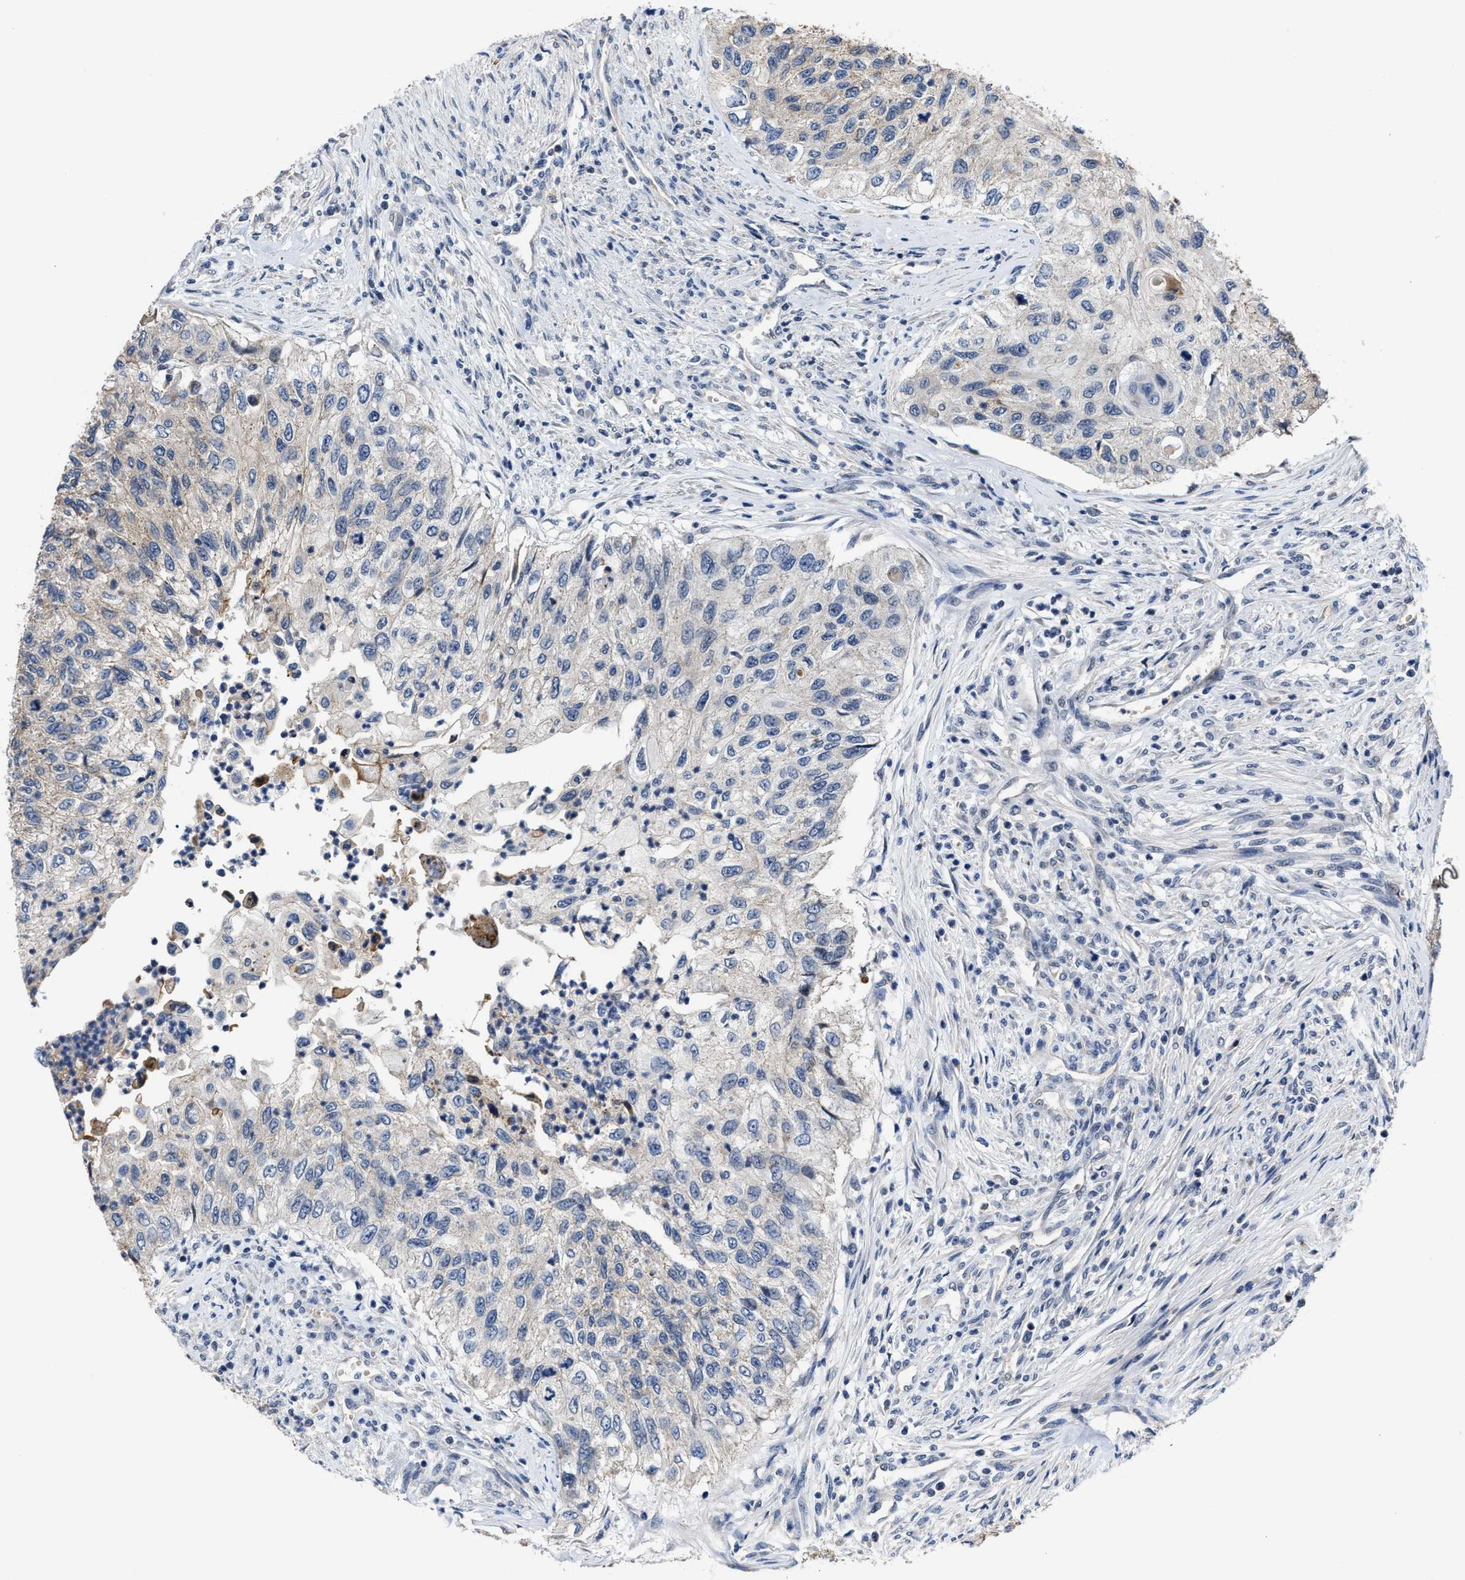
{"staining": {"intensity": "negative", "quantity": "none", "location": "none"}, "tissue": "urothelial cancer", "cell_type": "Tumor cells", "image_type": "cancer", "snomed": [{"axis": "morphology", "description": "Urothelial carcinoma, High grade"}, {"axis": "topography", "description": "Urinary bladder"}], "caption": "An image of human urothelial cancer is negative for staining in tumor cells. (IHC, brightfield microscopy, high magnification).", "gene": "GHITM", "patient": {"sex": "female", "age": 60}}